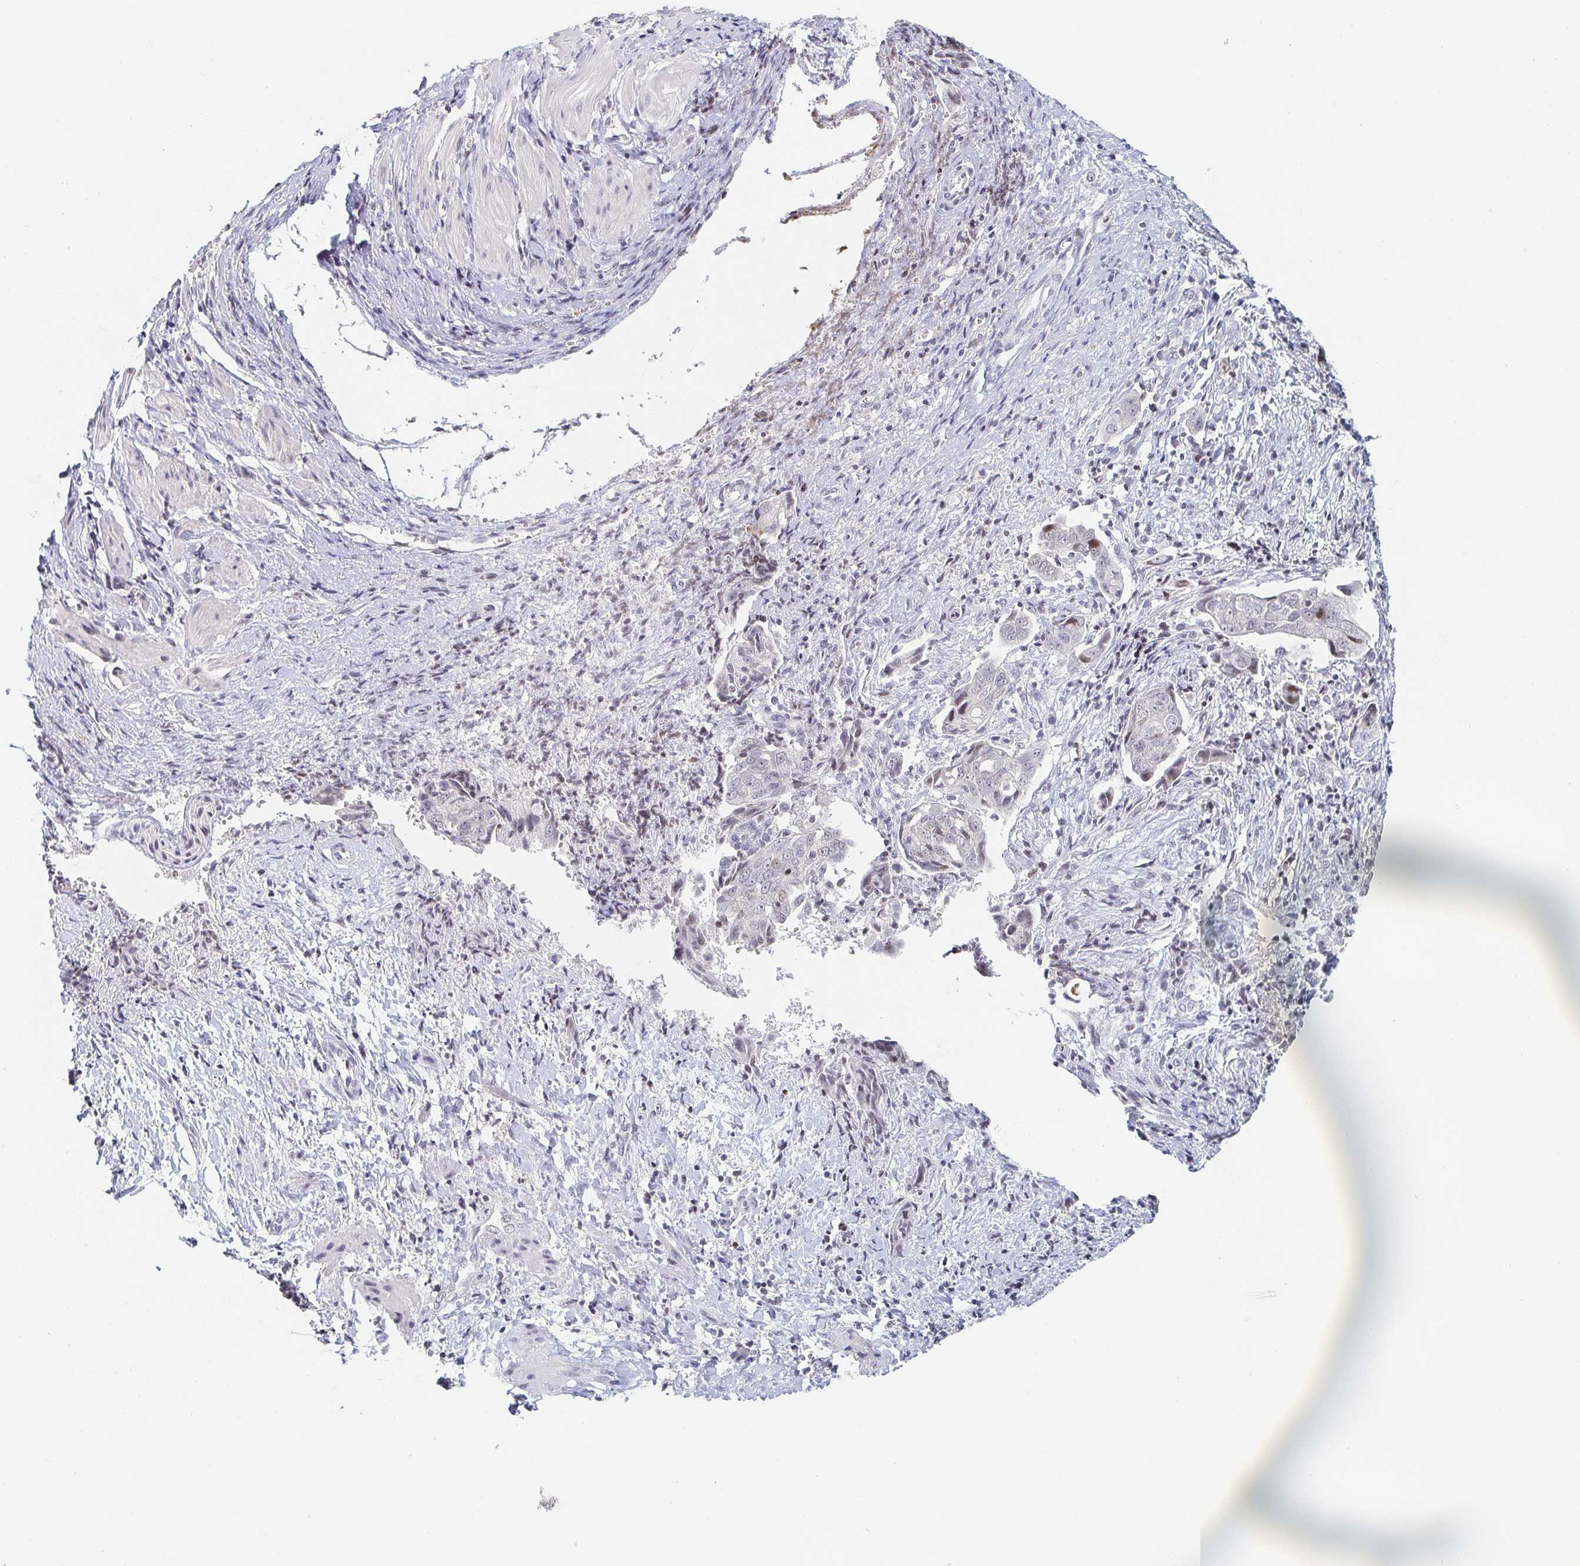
{"staining": {"intensity": "negative", "quantity": "none", "location": "none"}, "tissue": "ovarian cancer", "cell_type": "Tumor cells", "image_type": "cancer", "snomed": [{"axis": "morphology", "description": "Carcinoma, endometroid"}, {"axis": "topography", "description": "Ovary"}], "caption": "Tumor cells show no significant protein expression in ovarian cancer (endometroid carcinoma).", "gene": "NME9", "patient": {"sex": "female", "age": 70}}